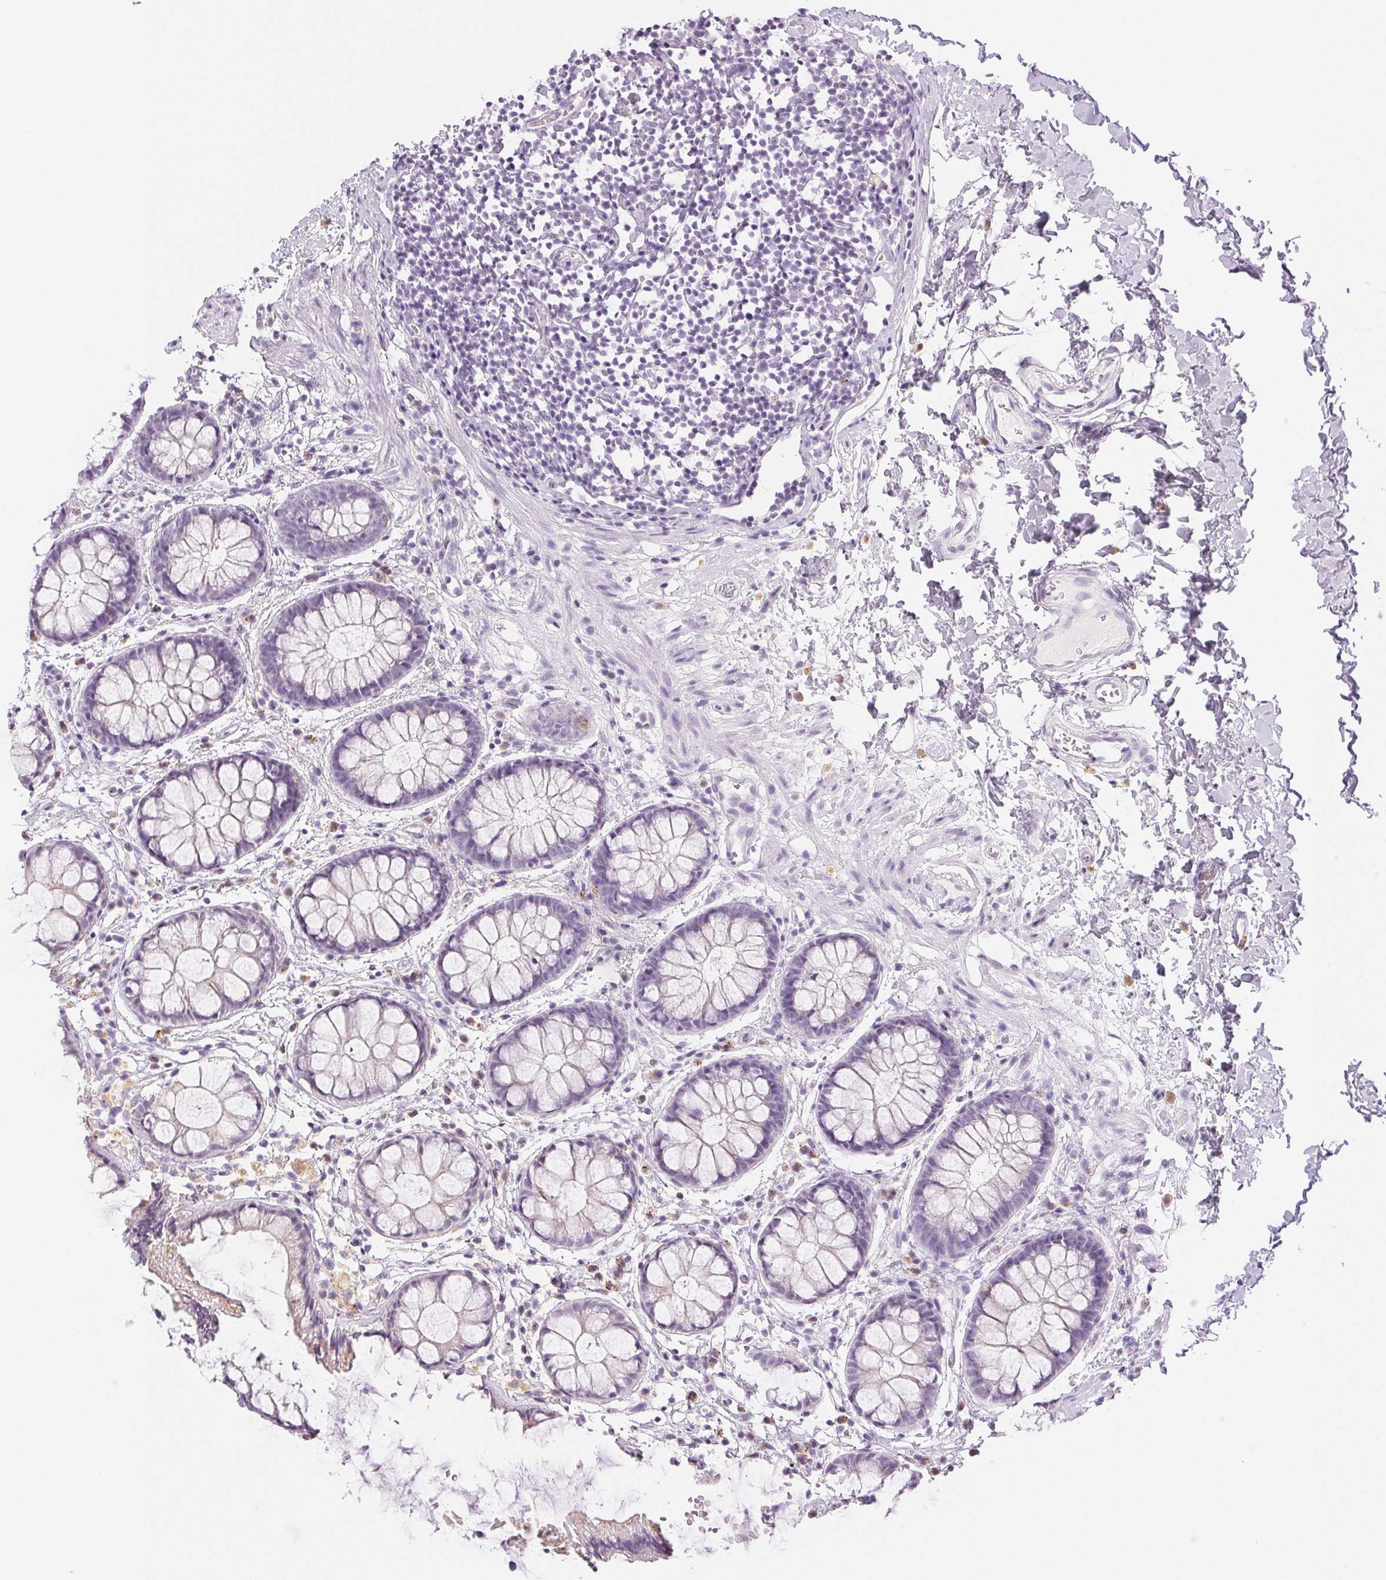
{"staining": {"intensity": "negative", "quantity": "none", "location": "none"}, "tissue": "rectum", "cell_type": "Glandular cells", "image_type": "normal", "snomed": [{"axis": "morphology", "description": "Normal tissue, NOS"}, {"axis": "topography", "description": "Rectum"}], "caption": "Micrograph shows no protein positivity in glandular cells of normal rectum. (DAB (3,3'-diaminobenzidine) IHC, high magnification).", "gene": "SLC5A2", "patient": {"sex": "female", "age": 62}}